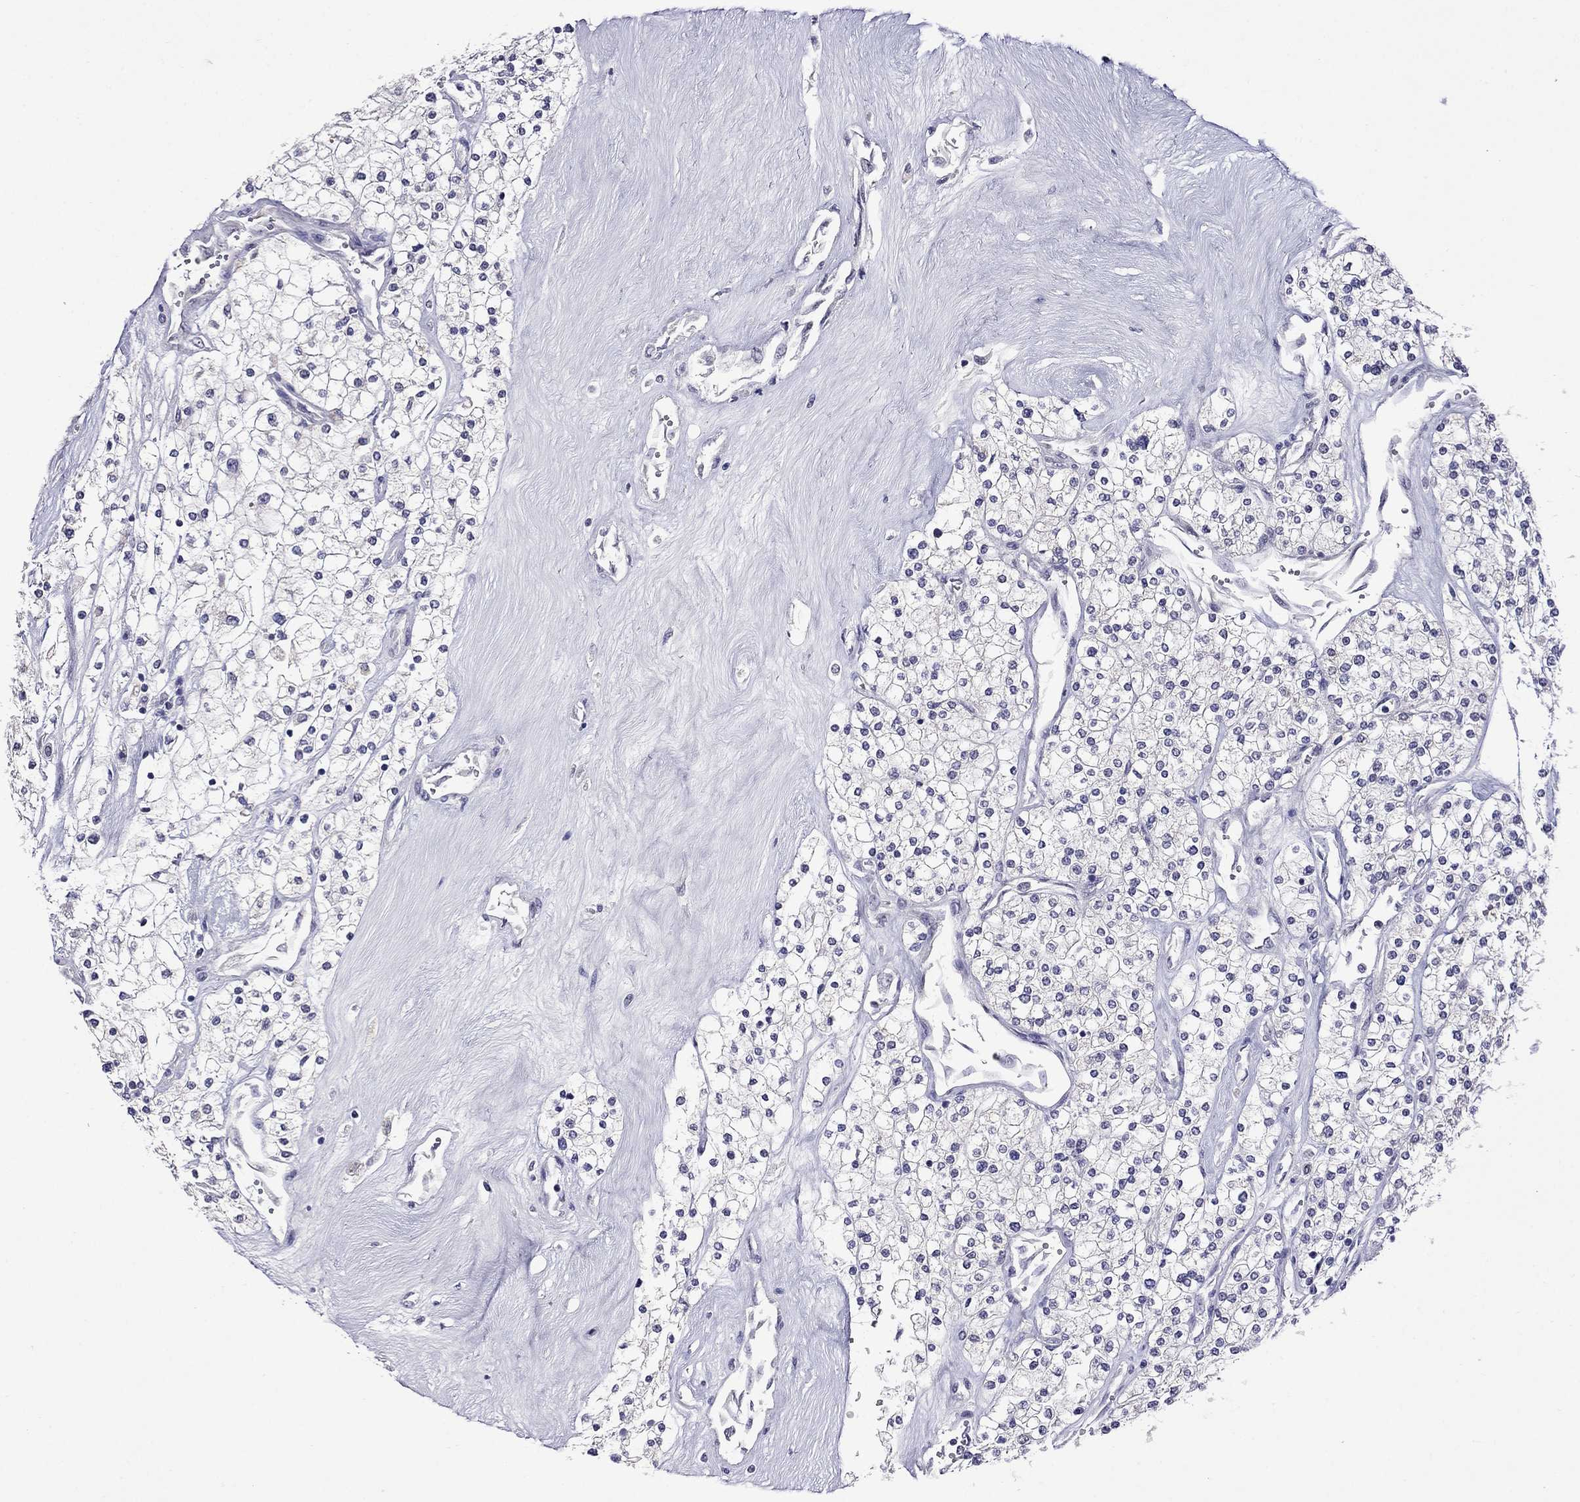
{"staining": {"intensity": "negative", "quantity": "none", "location": "none"}, "tissue": "renal cancer", "cell_type": "Tumor cells", "image_type": "cancer", "snomed": [{"axis": "morphology", "description": "Adenocarcinoma, NOS"}, {"axis": "topography", "description": "Kidney"}], "caption": "Photomicrograph shows no protein positivity in tumor cells of renal cancer (adenocarcinoma) tissue.", "gene": "STAR", "patient": {"sex": "male", "age": 80}}